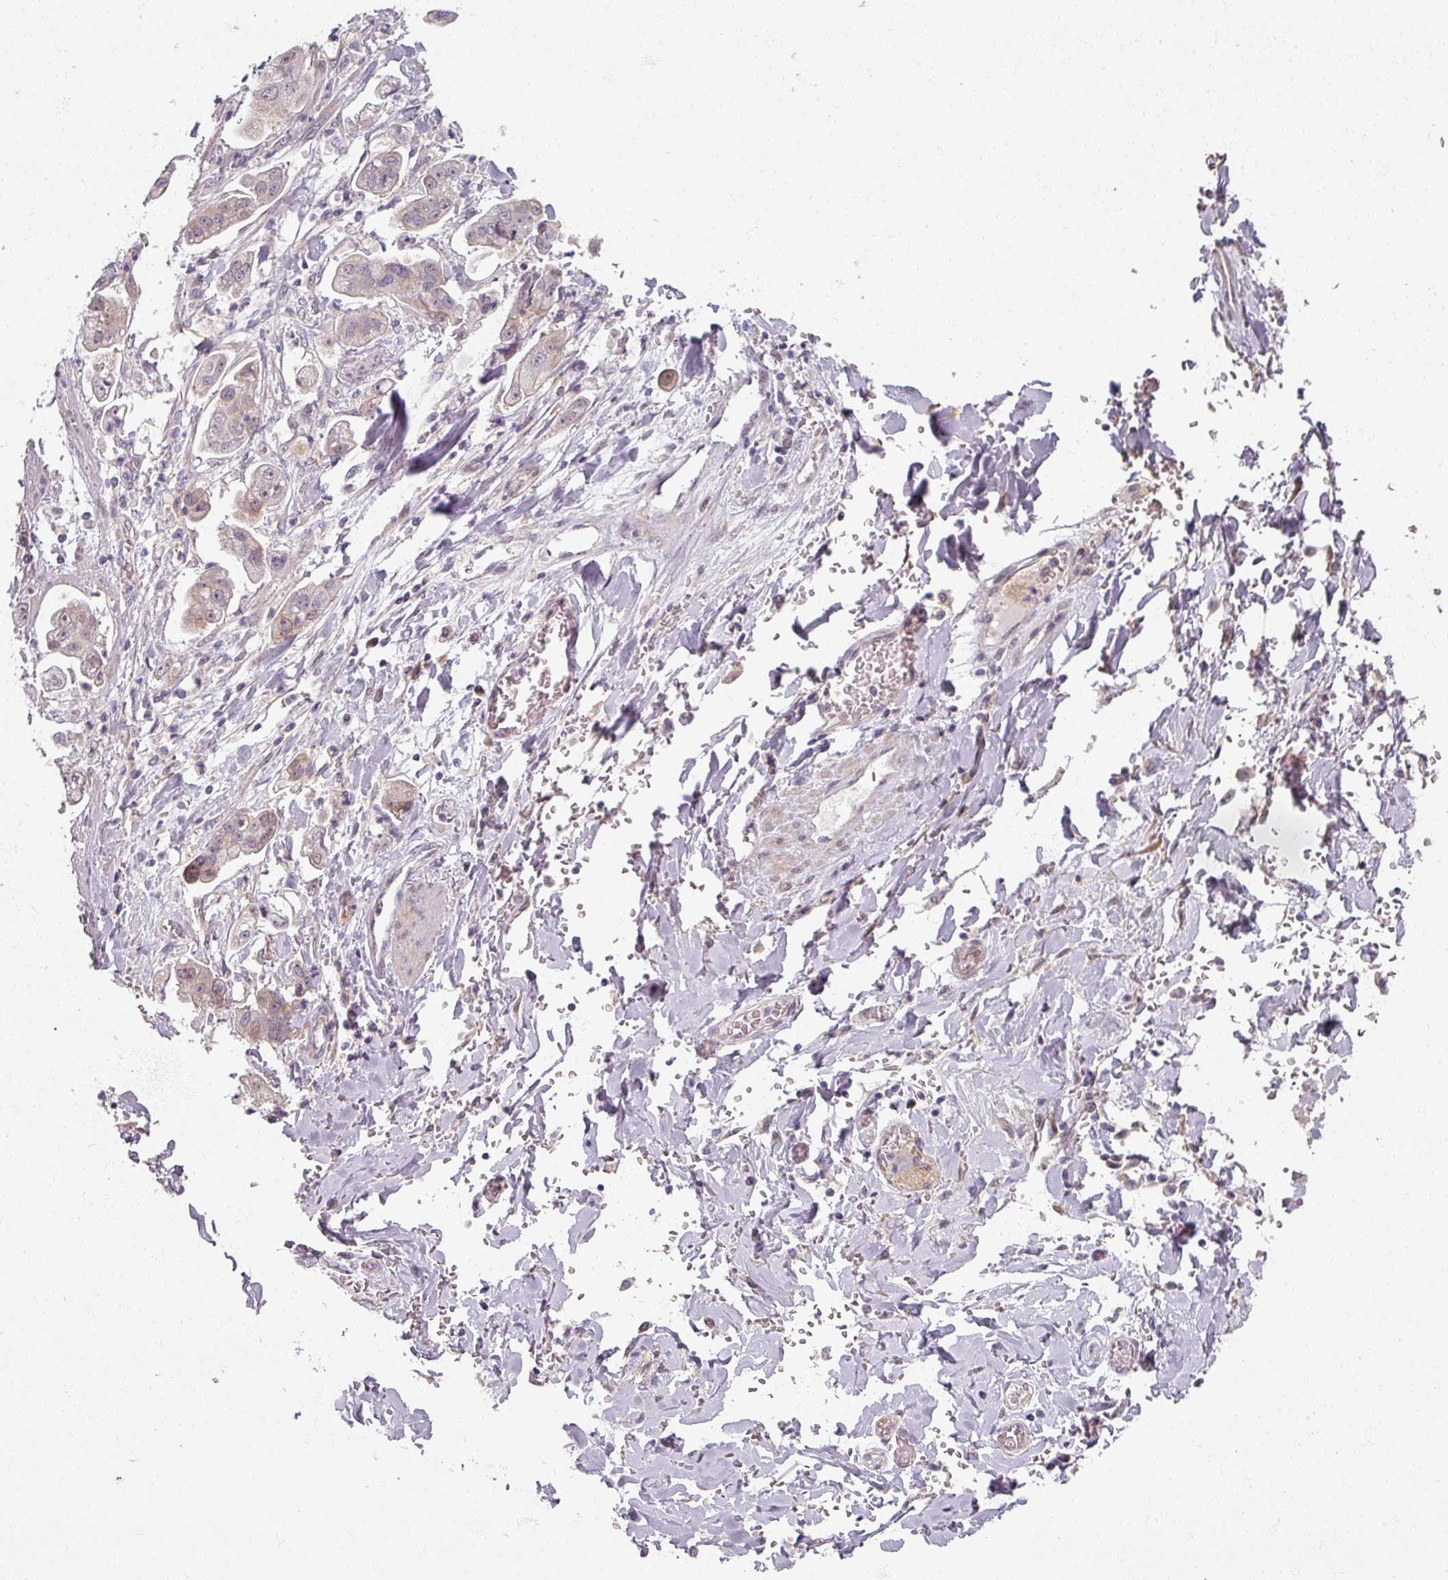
{"staining": {"intensity": "weak", "quantity": "25%-75%", "location": "cytoplasmic/membranous"}, "tissue": "stomach cancer", "cell_type": "Tumor cells", "image_type": "cancer", "snomed": [{"axis": "morphology", "description": "Adenocarcinoma, NOS"}, {"axis": "topography", "description": "Stomach"}], "caption": "About 25%-75% of tumor cells in adenocarcinoma (stomach) demonstrate weak cytoplasmic/membranous protein positivity as visualized by brown immunohistochemical staining.", "gene": "MYMK", "patient": {"sex": "male", "age": 62}}